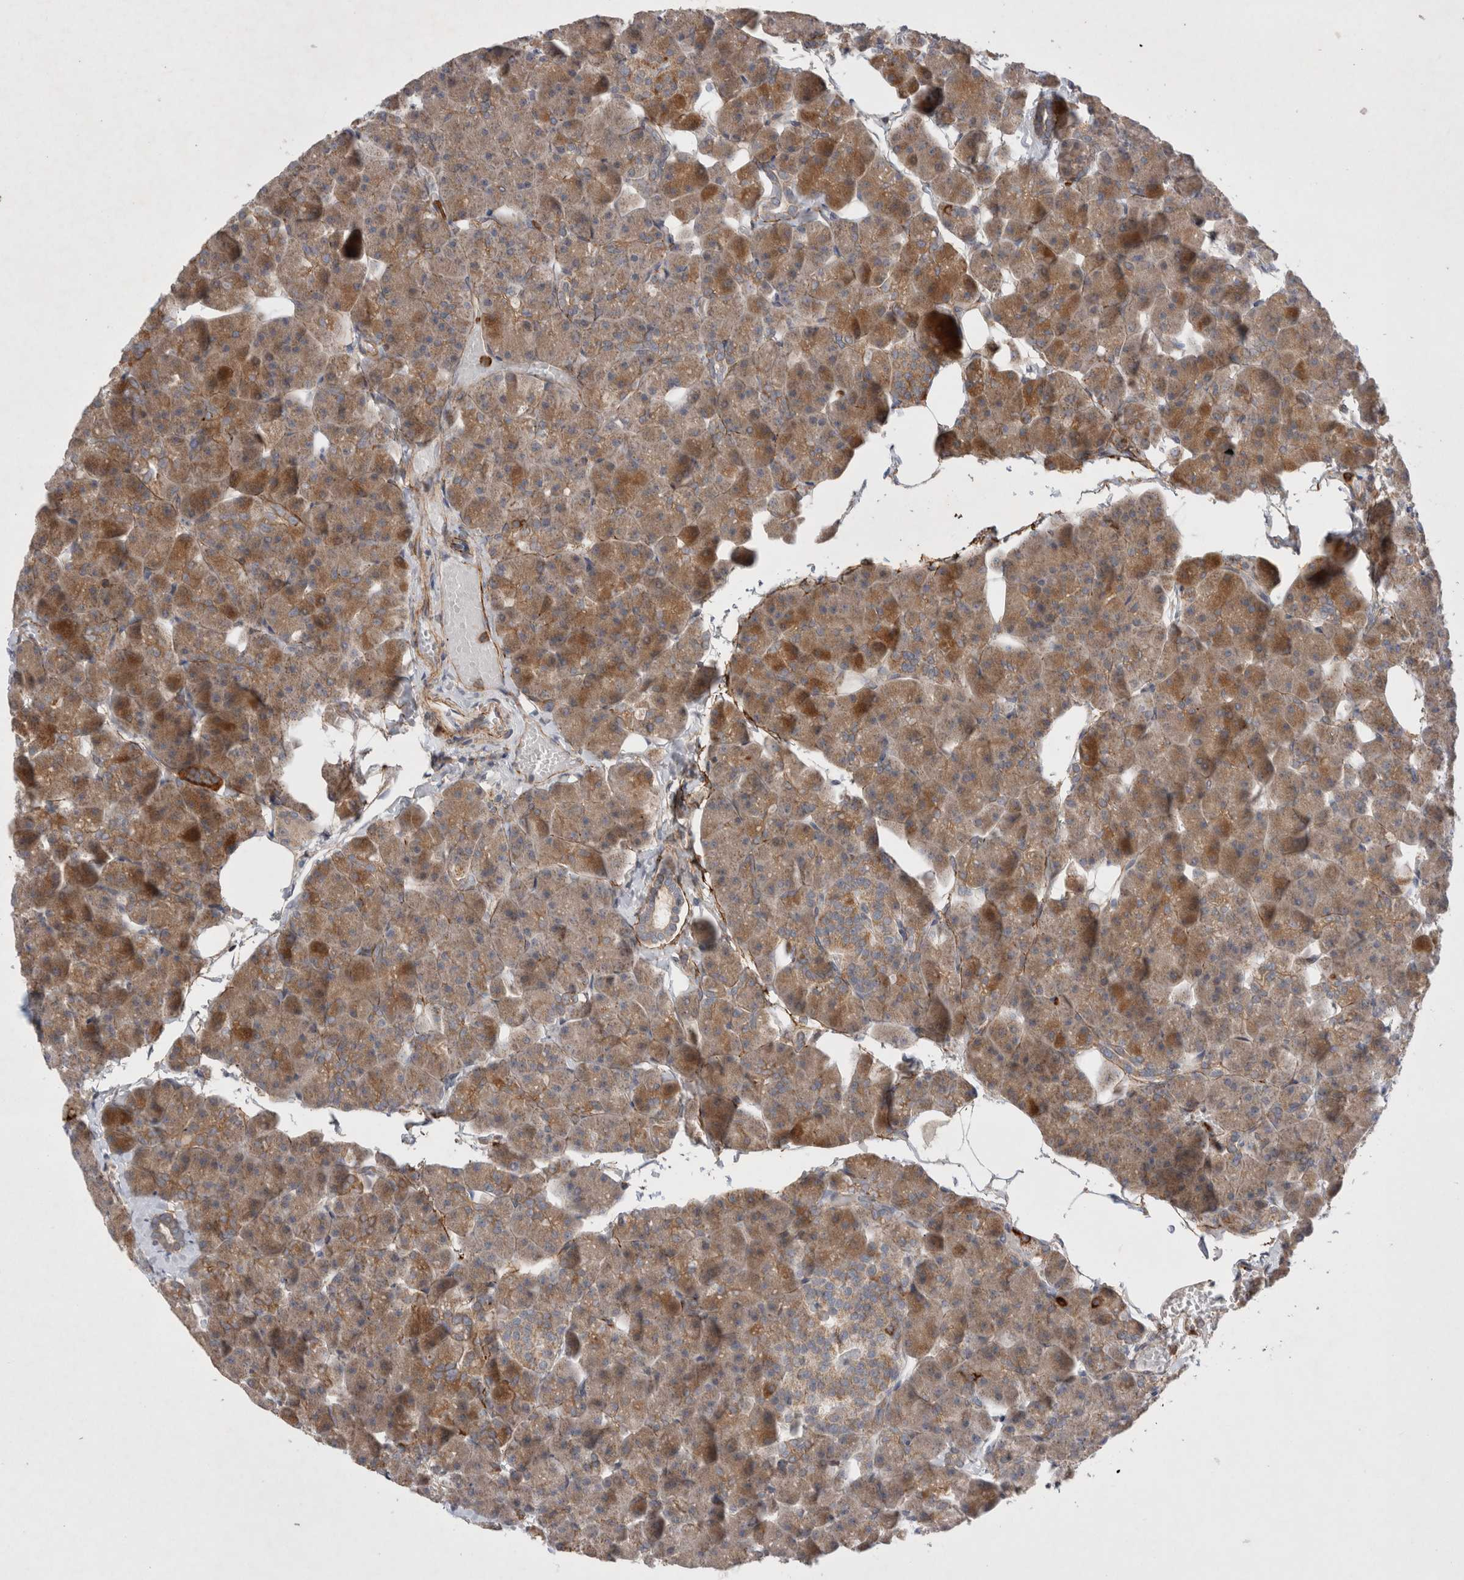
{"staining": {"intensity": "moderate", "quantity": "25%-75%", "location": "cytoplasmic/membranous"}, "tissue": "pancreas", "cell_type": "Exocrine glandular cells", "image_type": "normal", "snomed": [{"axis": "morphology", "description": "Normal tissue, NOS"}, {"axis": "topography", "description": "Pancreas"}], "caption": "Exocrine glandular cells demonstrate medium levels of moderate cytoplasmic/membranous positivity in approximately 25%-75% of cells in normal pancreas.", "gene": "GSDMB", "patient": {"sex": "male", "age": 35}}